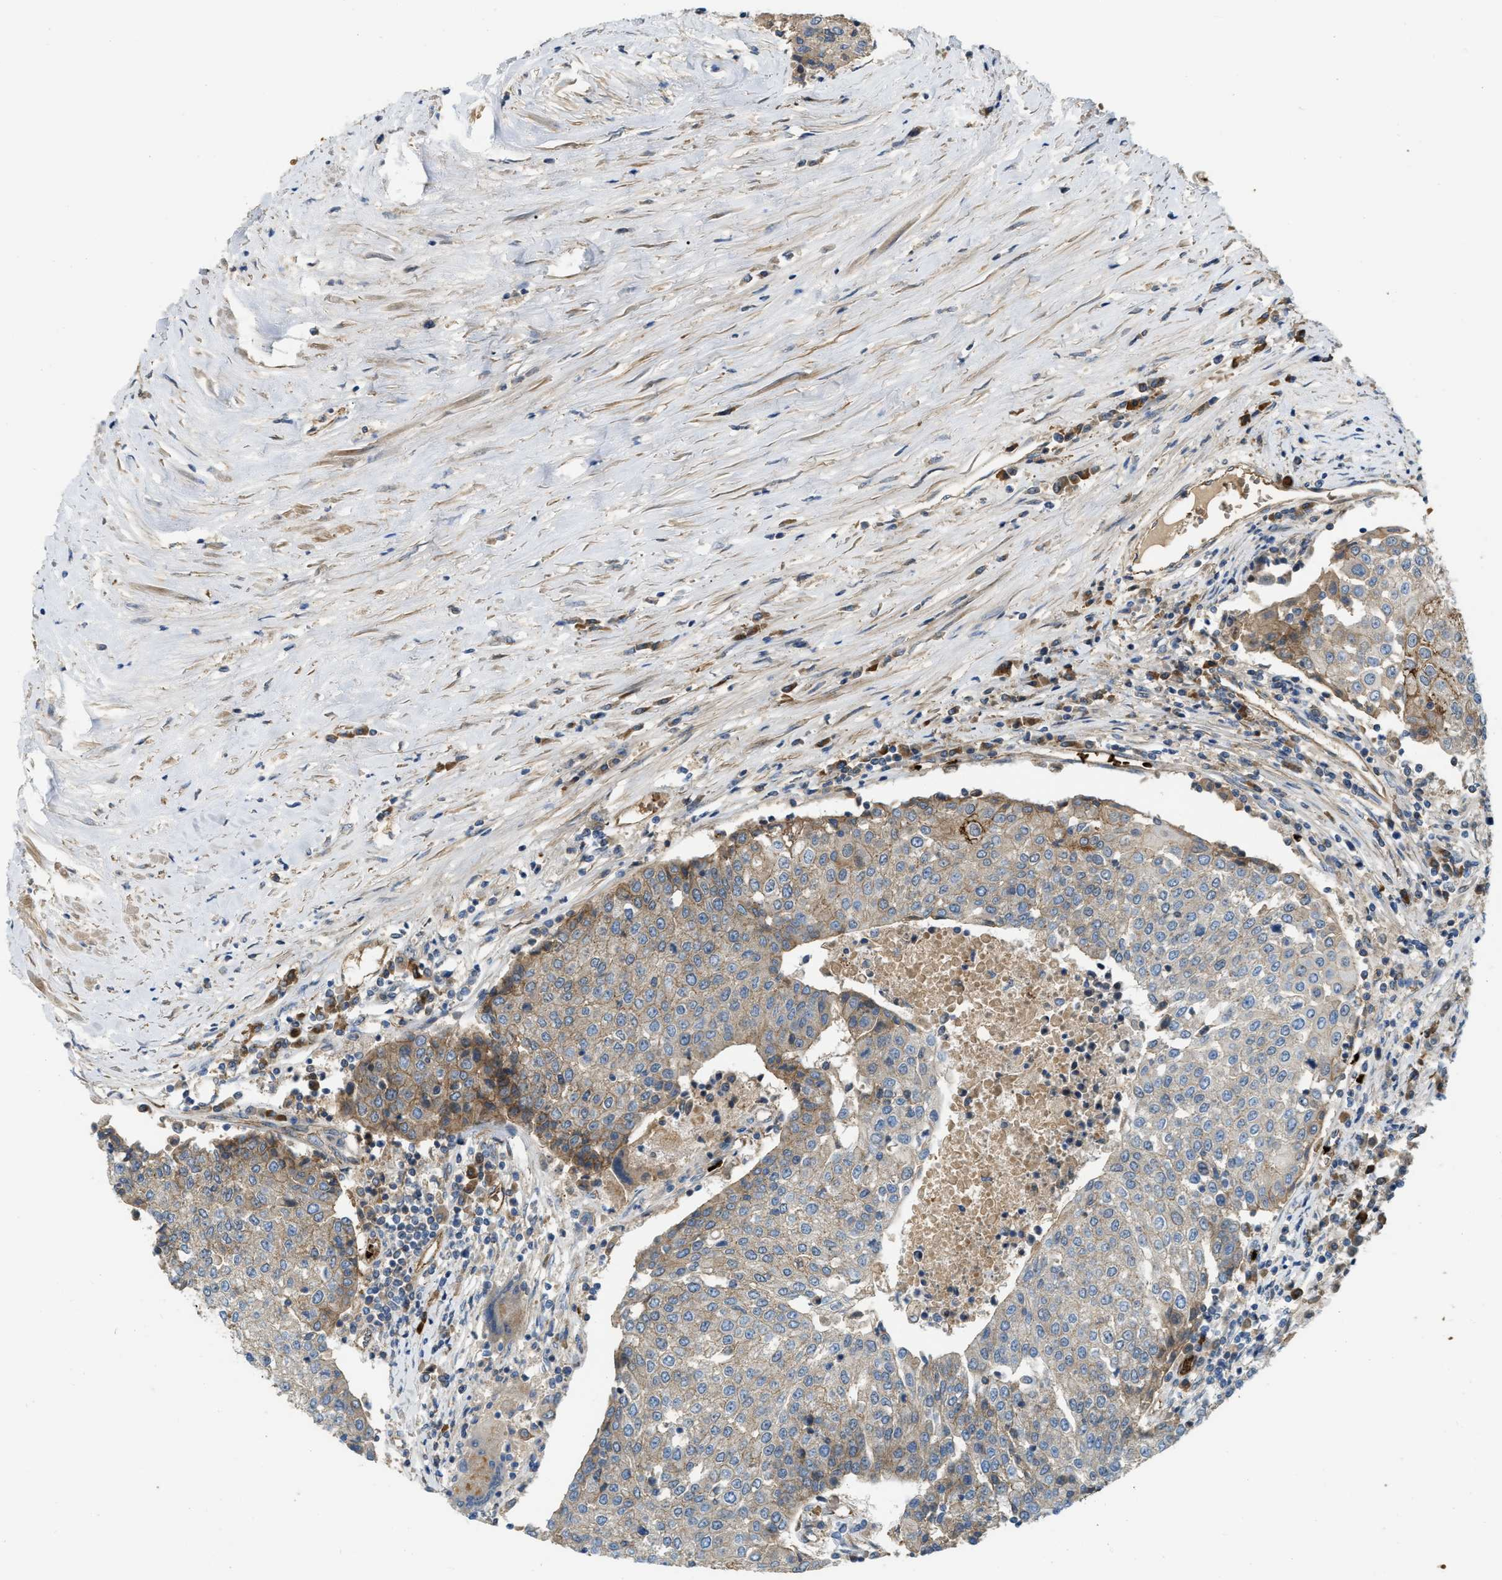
{"staining": {"intensity": "strong", "quantity": "25%-75%", "location": "cytoplasmic/membranous"}, "tissue": "urothelial cancer", "cell_type": "Tumor cells", "image_type": "cancer", "snomed": [{"axis": "morphology", "description": "Urothelial carcinoma, High grade"}, {"axis": "topography", "description": "Urinary bladder"}], "caption": "Human urothelial cancer stained with a protein marker reveals strong staining in tumor cells.", "gene": "ERC1", "patient": {"sex": "female", "age": 85}}